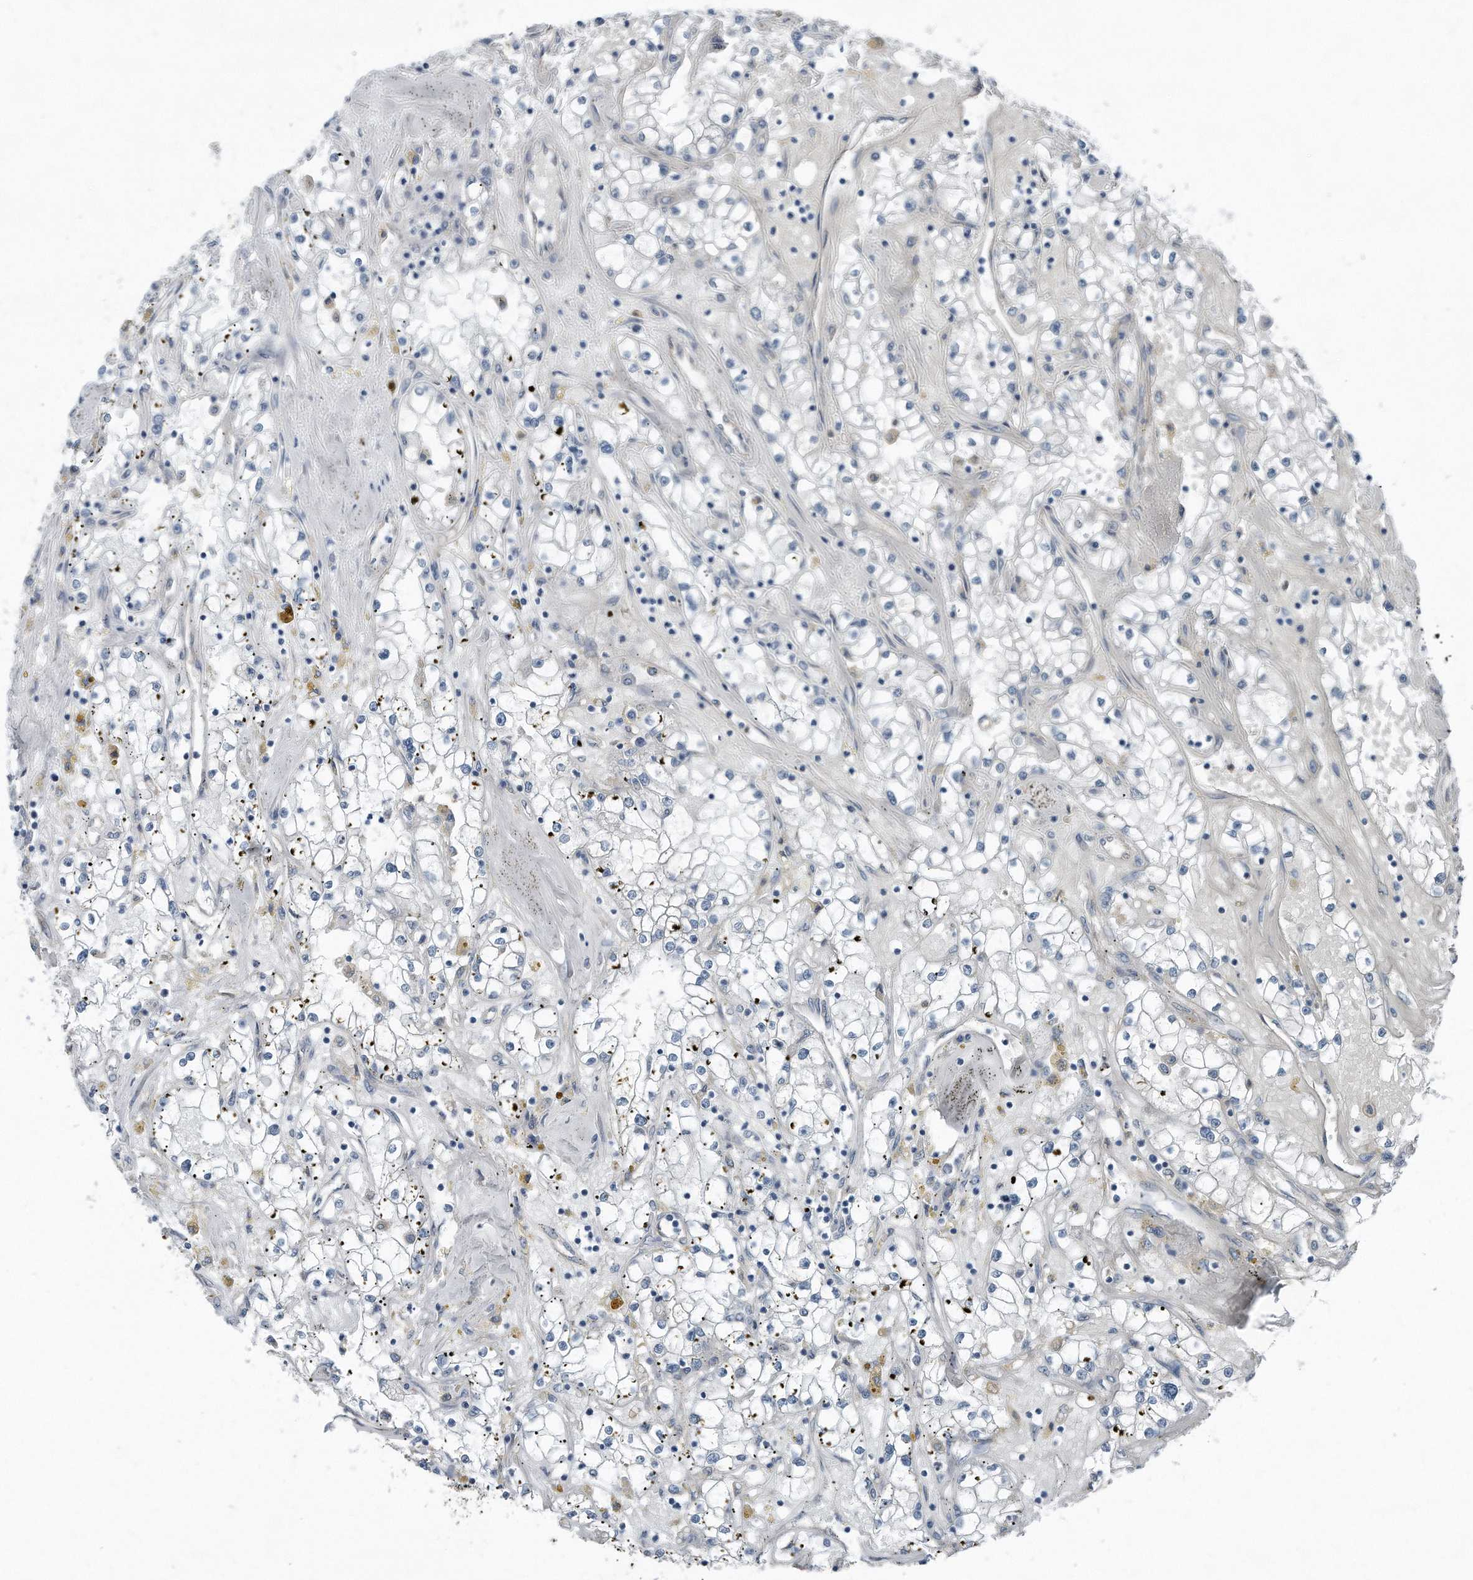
{"staining": {"intensity": "negative", "quantity": "none", "location": "none"}, "tissue": "renal cancer", "cell_type": "Tumor cells", "image_type": "cancer", "snomed": [{"axis": "morphology", "description": "Adenocarcinoma, NOS"}, {"axis": "topography", "description": "Kidney"}], "caption": "Immunohistochemistry (IHC) image of human adenocarcinoma (renal) stained for a protein (brown), which displays no staining in tumor cells.", "gene": "YRDC", "patient": {"sex": "male", "age": 56}}